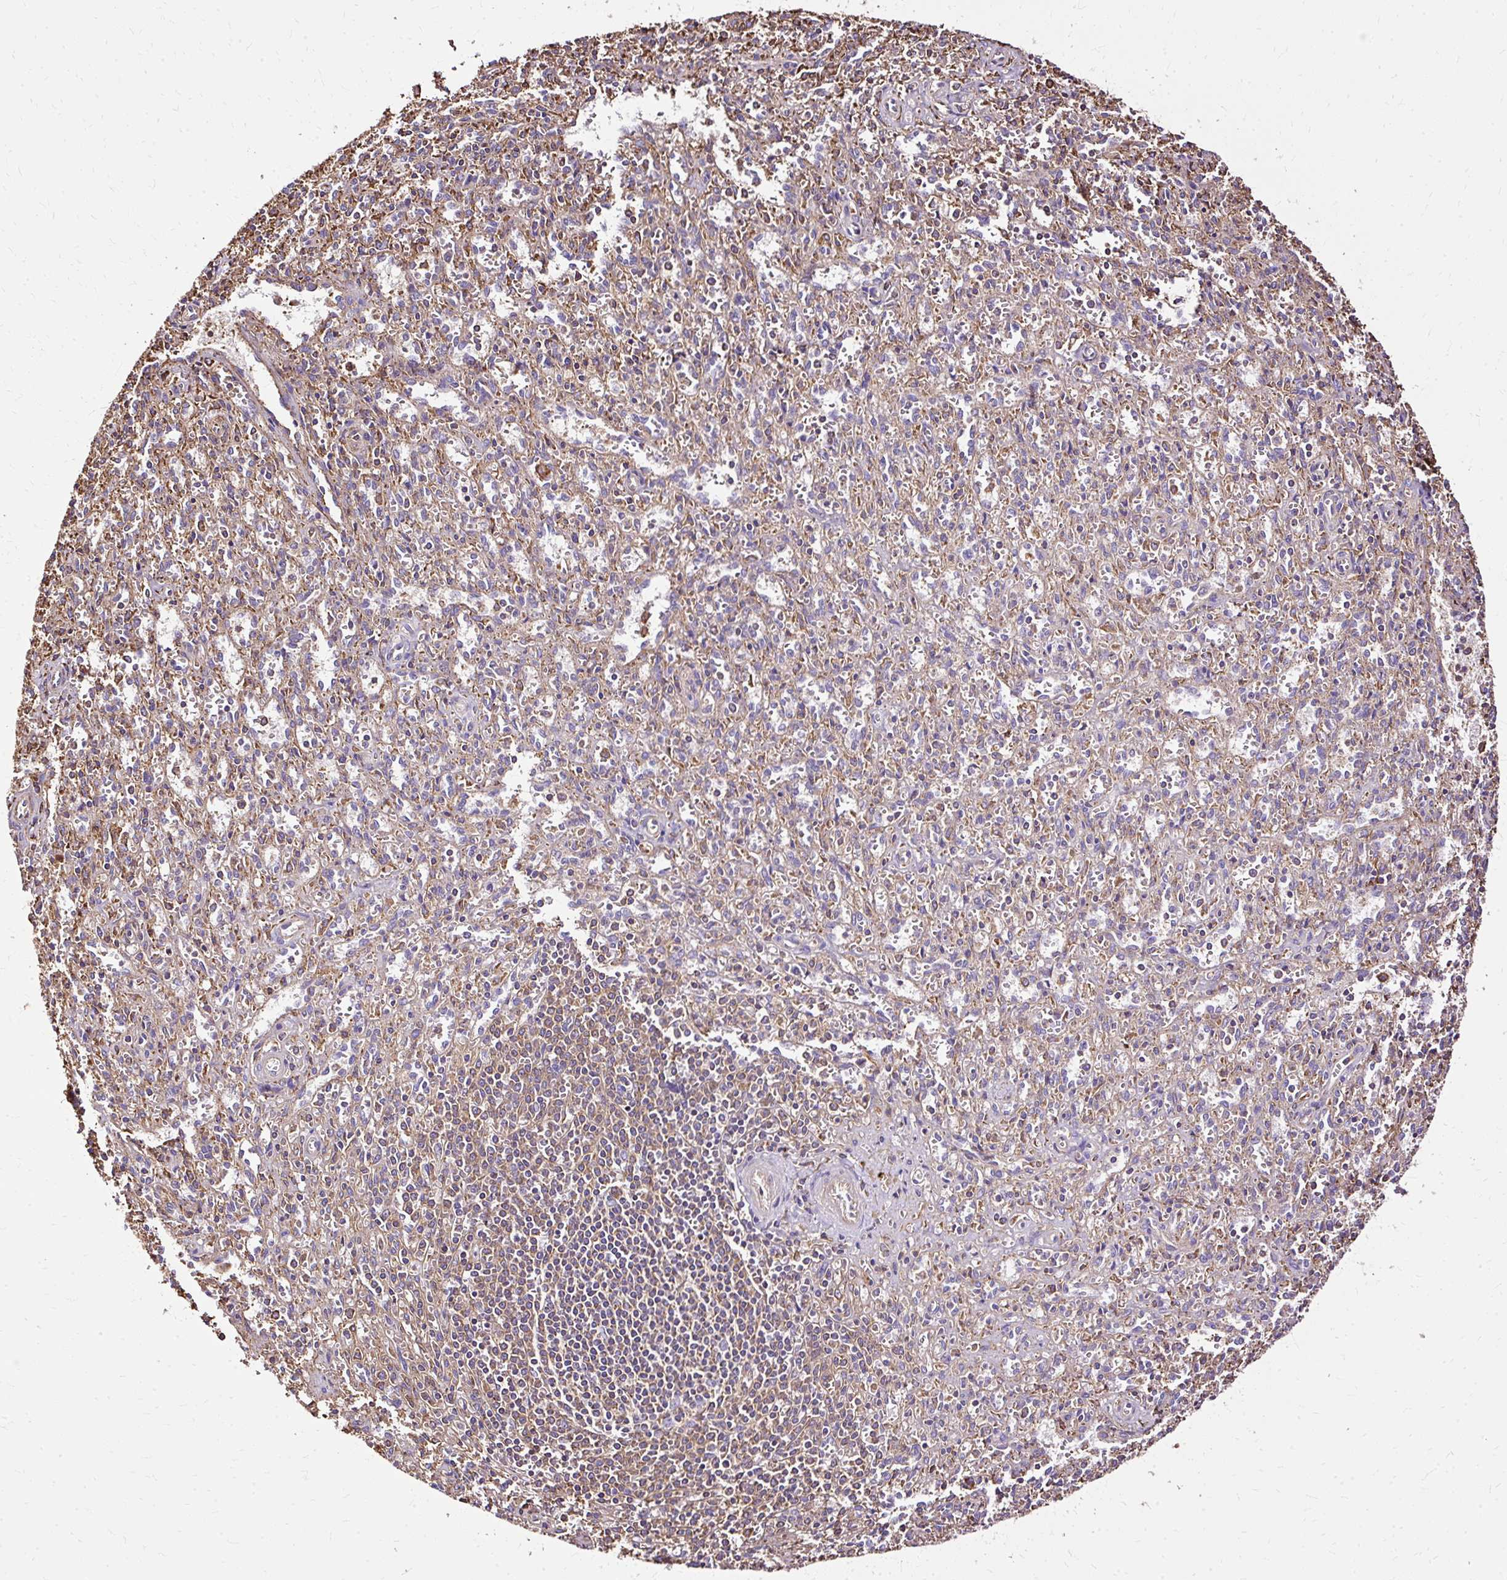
{"staining": {"intensity": "weak", "quantity": "<25%", "location": "cytoplasmic/membranous"}, "tissue": "spleen", "cell_type": "Cells in red pulp", "image_type": "normal", "snomed": [{"axis": "morphology", "description": "Normal tissue, NOS"}, {"axis": "topography", "description": "Spleen"}], "caption": "There is no significant positivity in cells in red pulp of spleen. (DAB IHC, high magnification).", "gene": "KLHL11", "patient": {"sex": "female", "age": 26}}